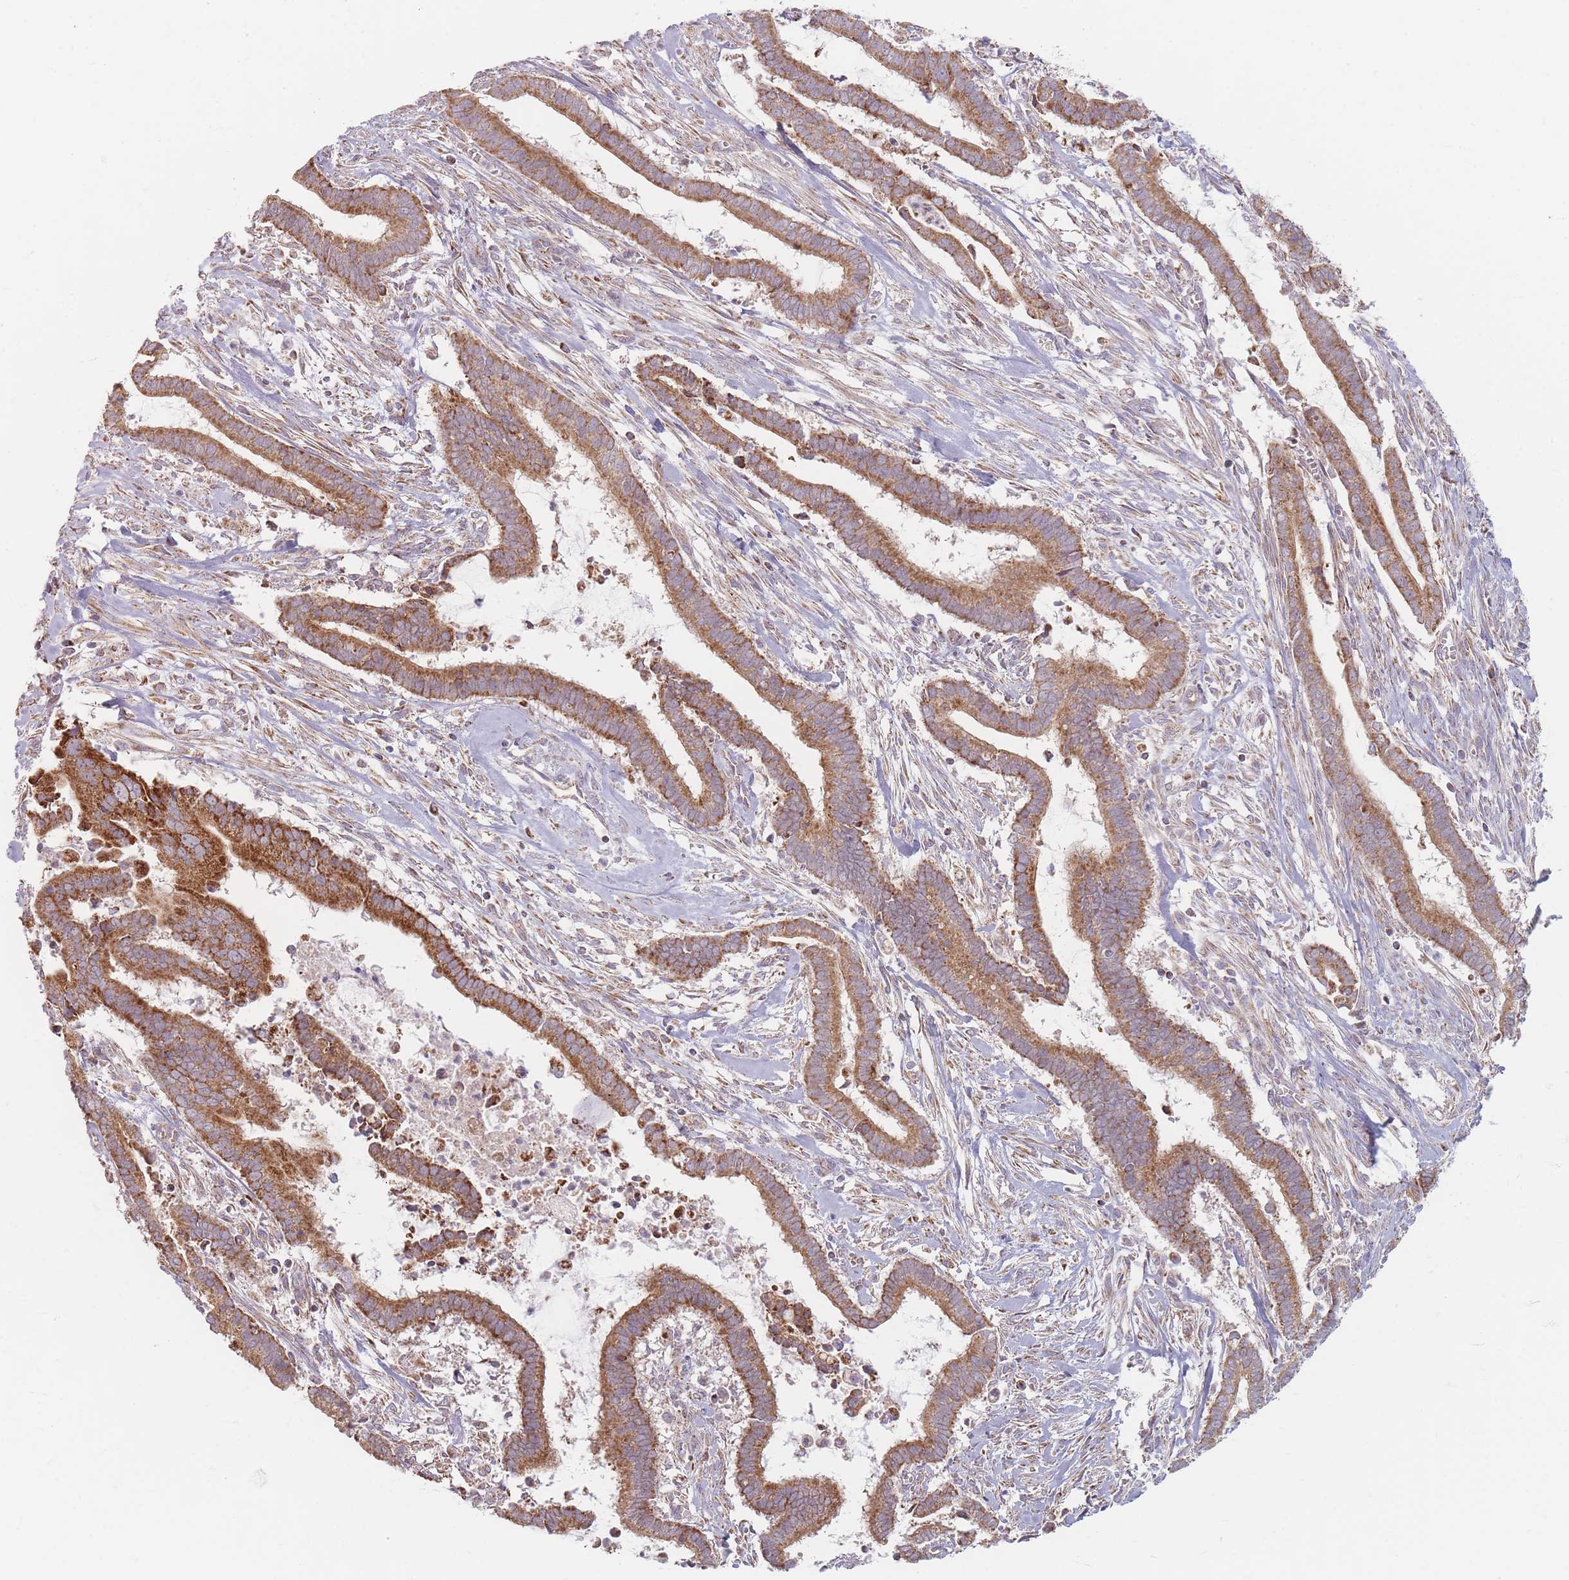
{"staining": {"intensity": "moderate", "quantity": ">75%", "location": "cytoplasmic/membranous"}, "tissue": "cervical cancer", "cell_type": "Tumor cells", "image_type": "cancer", "snomed": [{"axis": "morphology", "description": "Adenocarcinoma, NOS"}, {"axis": "topography", "description": "Cervix"}], "caption": "Cervical cancer (adenocarcinoma) stained with DAB (3,3'-diaminobenzidine) IHC exhibits medium levels of moderate cytoplasmic/membranous positivity in about >75% of tumor cells.", "gene": "ESRP2", "patient": {"sex": "female", "age": 44}}